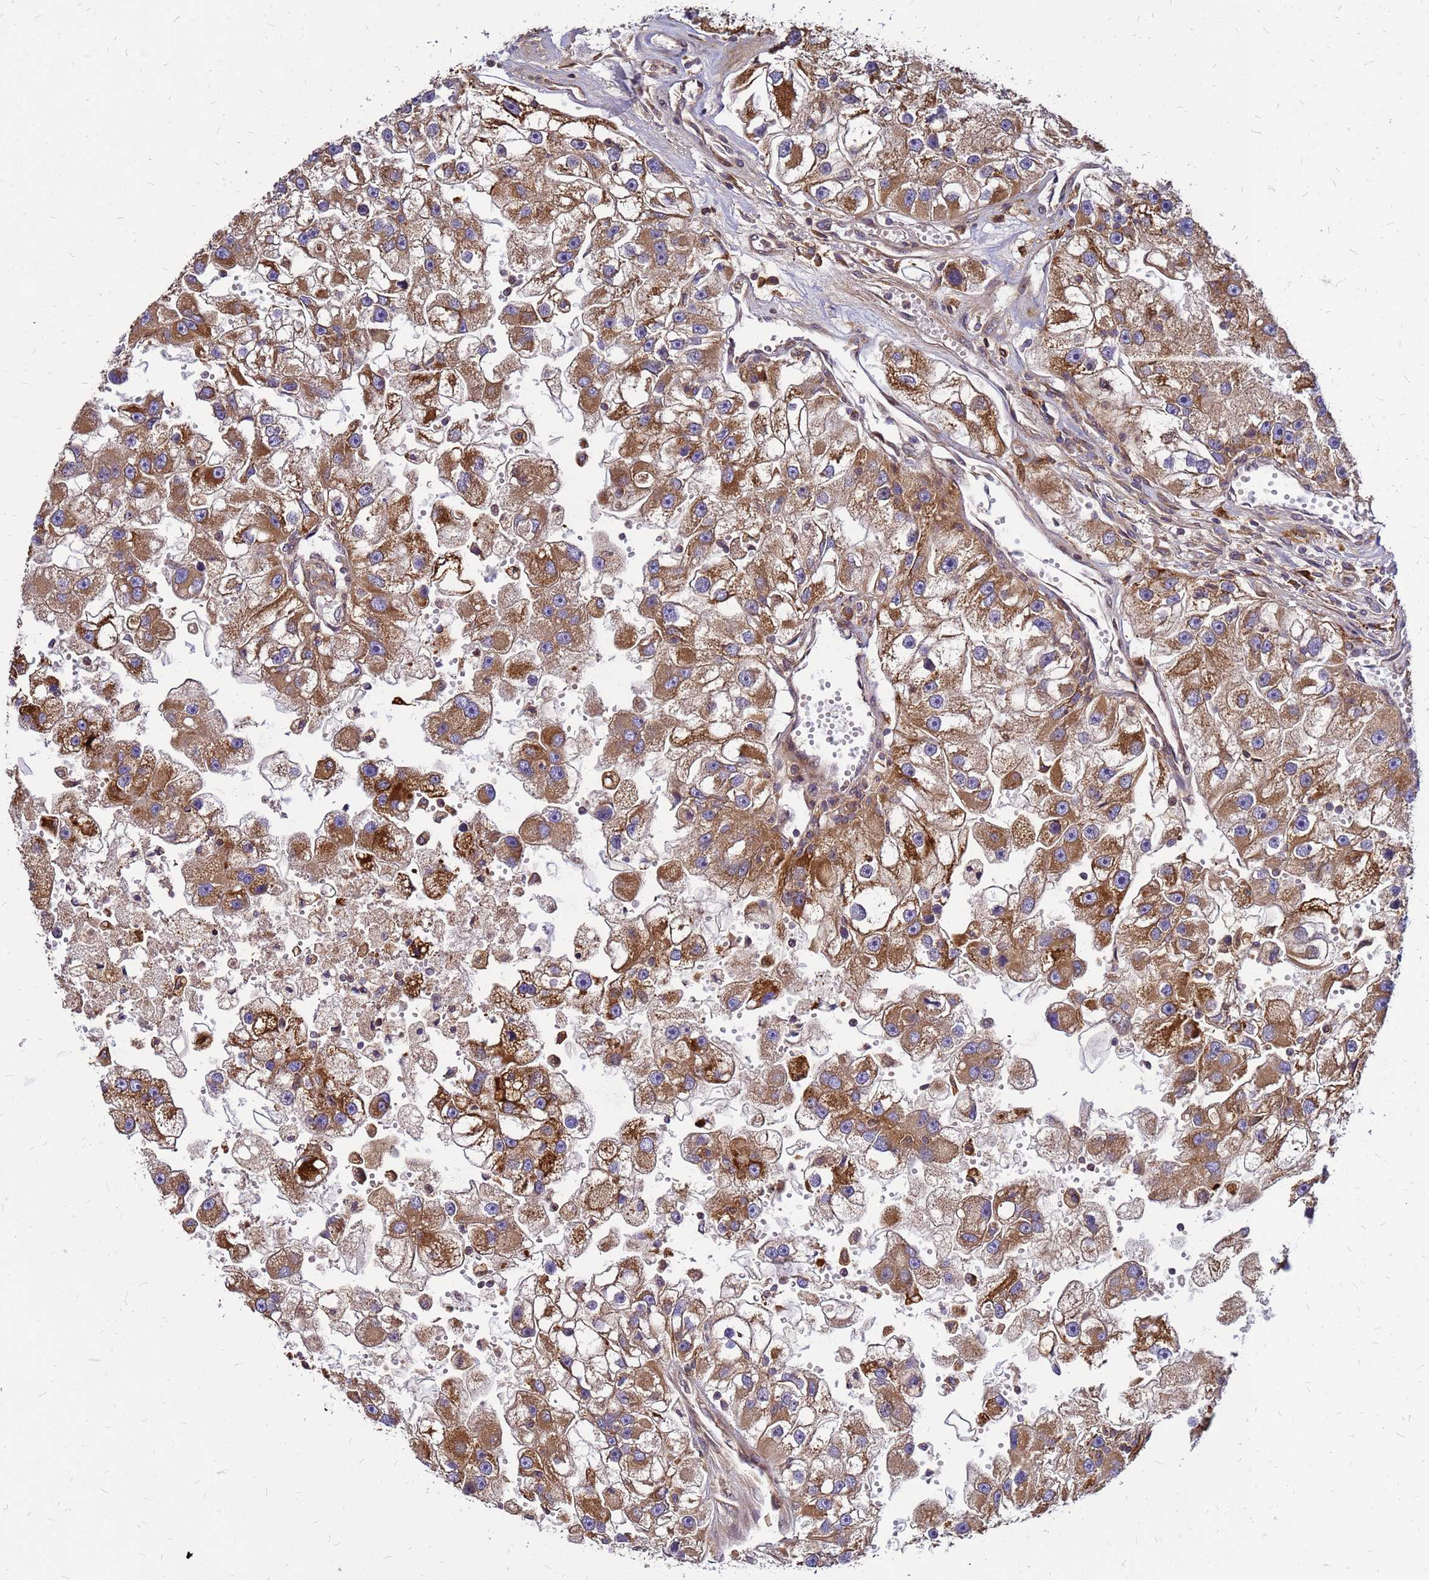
{"staining": {"intensity": "moderate", "quantity": ">75%", "location": "cytoplasmic/membranous"}, "tissue": "renal cancer", "cell_type": "Tumor cells", "image_type": "cancer", "snomed": [{"axis": "morphology", "description": "Adenocarcinoma, NOS"}, {"axis": "topography", "description": "Kidney"}], "caption": "Adenocarcinoma (renal) stained for a protein (brown) displays moderate cytoplasmic/membranous positive staining in about >75% of tumor cells.", "gene": "CYBC1", "patient": {"sex": "male", "age": 63}}